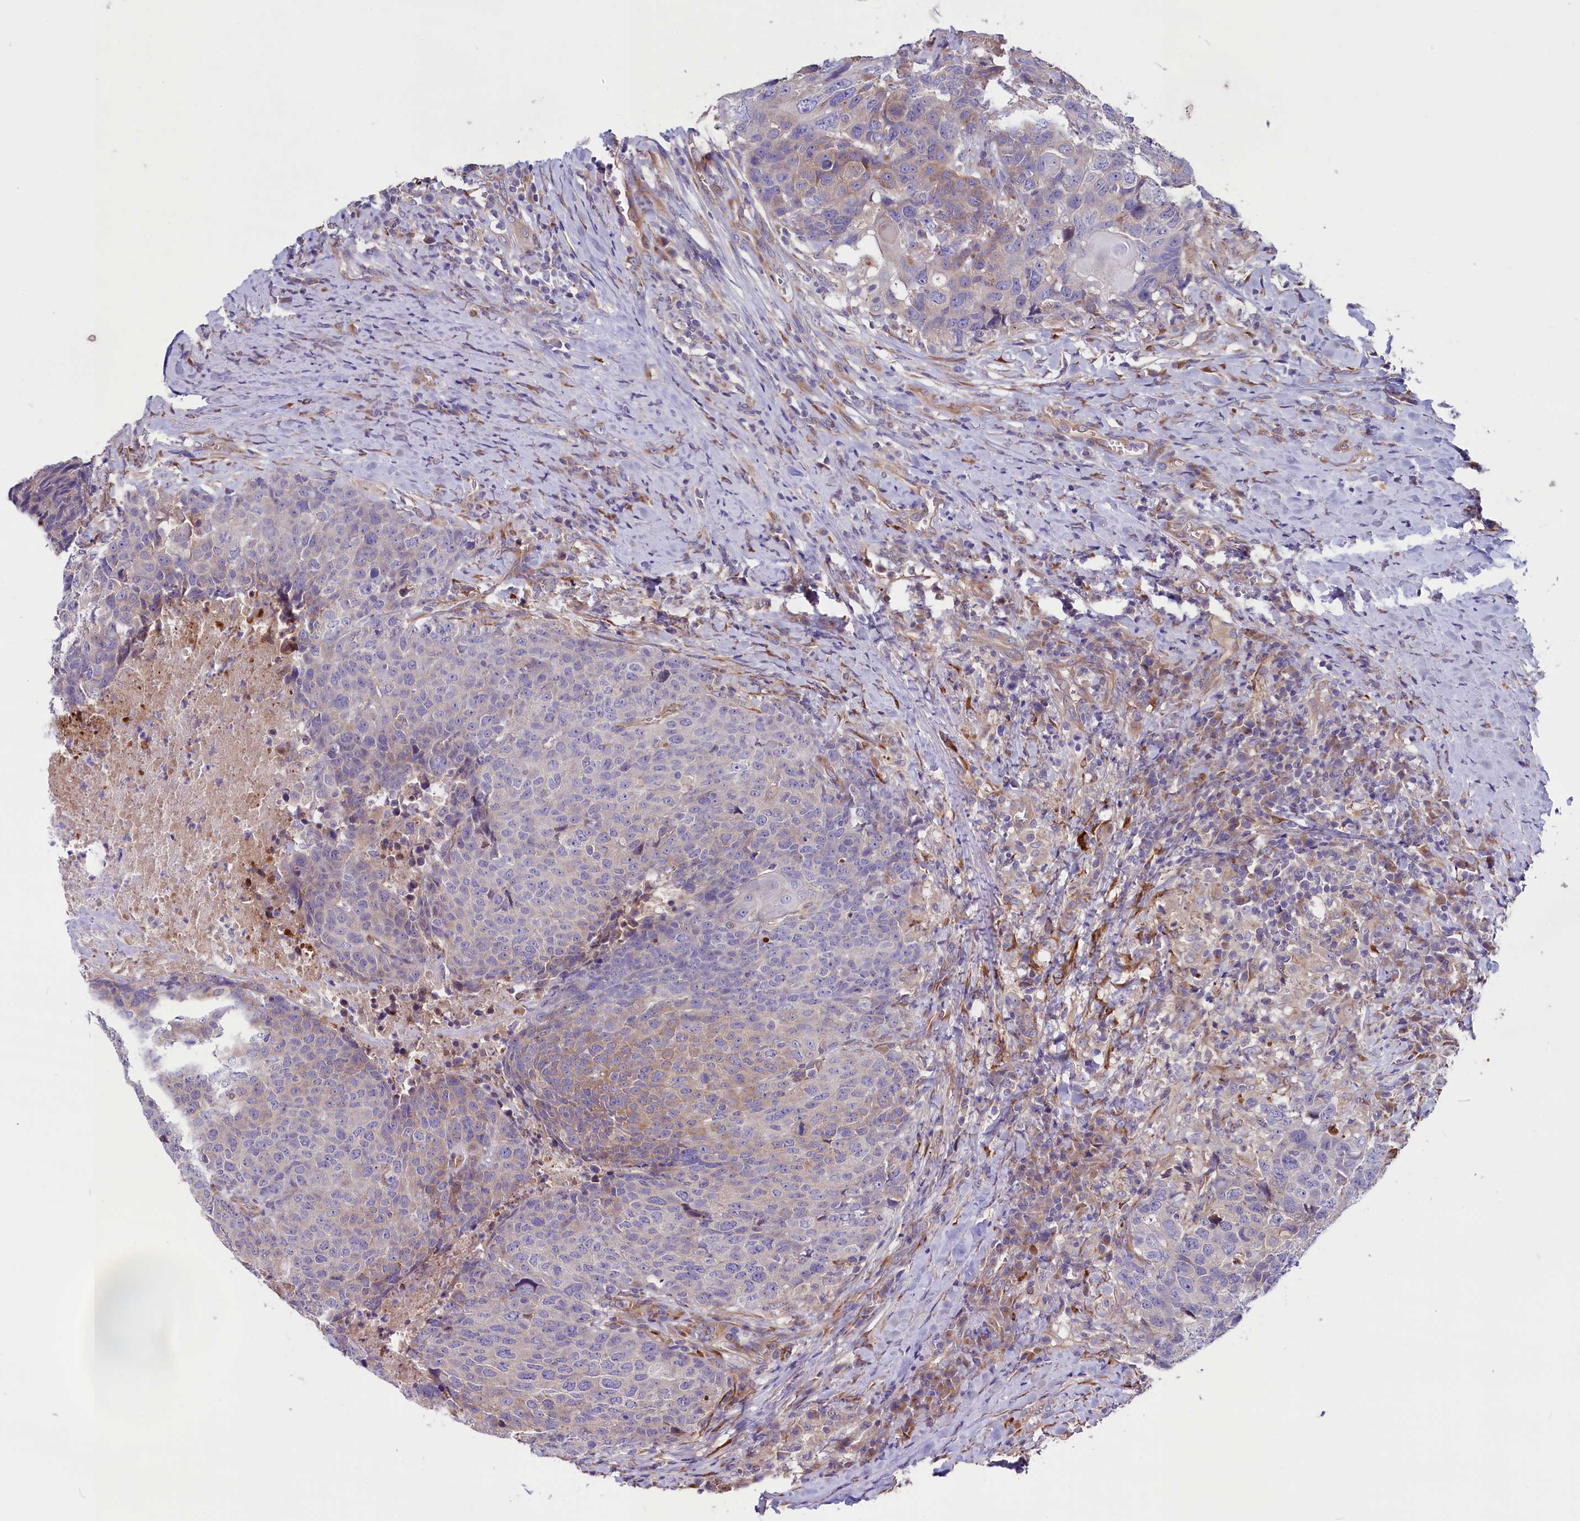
{"staining": {"intensity": "weak", "quantity": "<25%", "location": "cytoplasmic/membranous"}, "tissue": "head and neck cancer", "cell_type": "Tumor cells", "image_type": "cancer", "snomed": [{"axis": "morphology", "description": "Squamous cell carcinoma, NOS"}, {"axis": "topography", "description": "Head-Neck"}], "caption": "The micrograph exhibits no staining of tumor cells in head and neck squamous cell carcinoma.", "gene": "GPR108", "patient": {"sex": "male", "age": 66}}